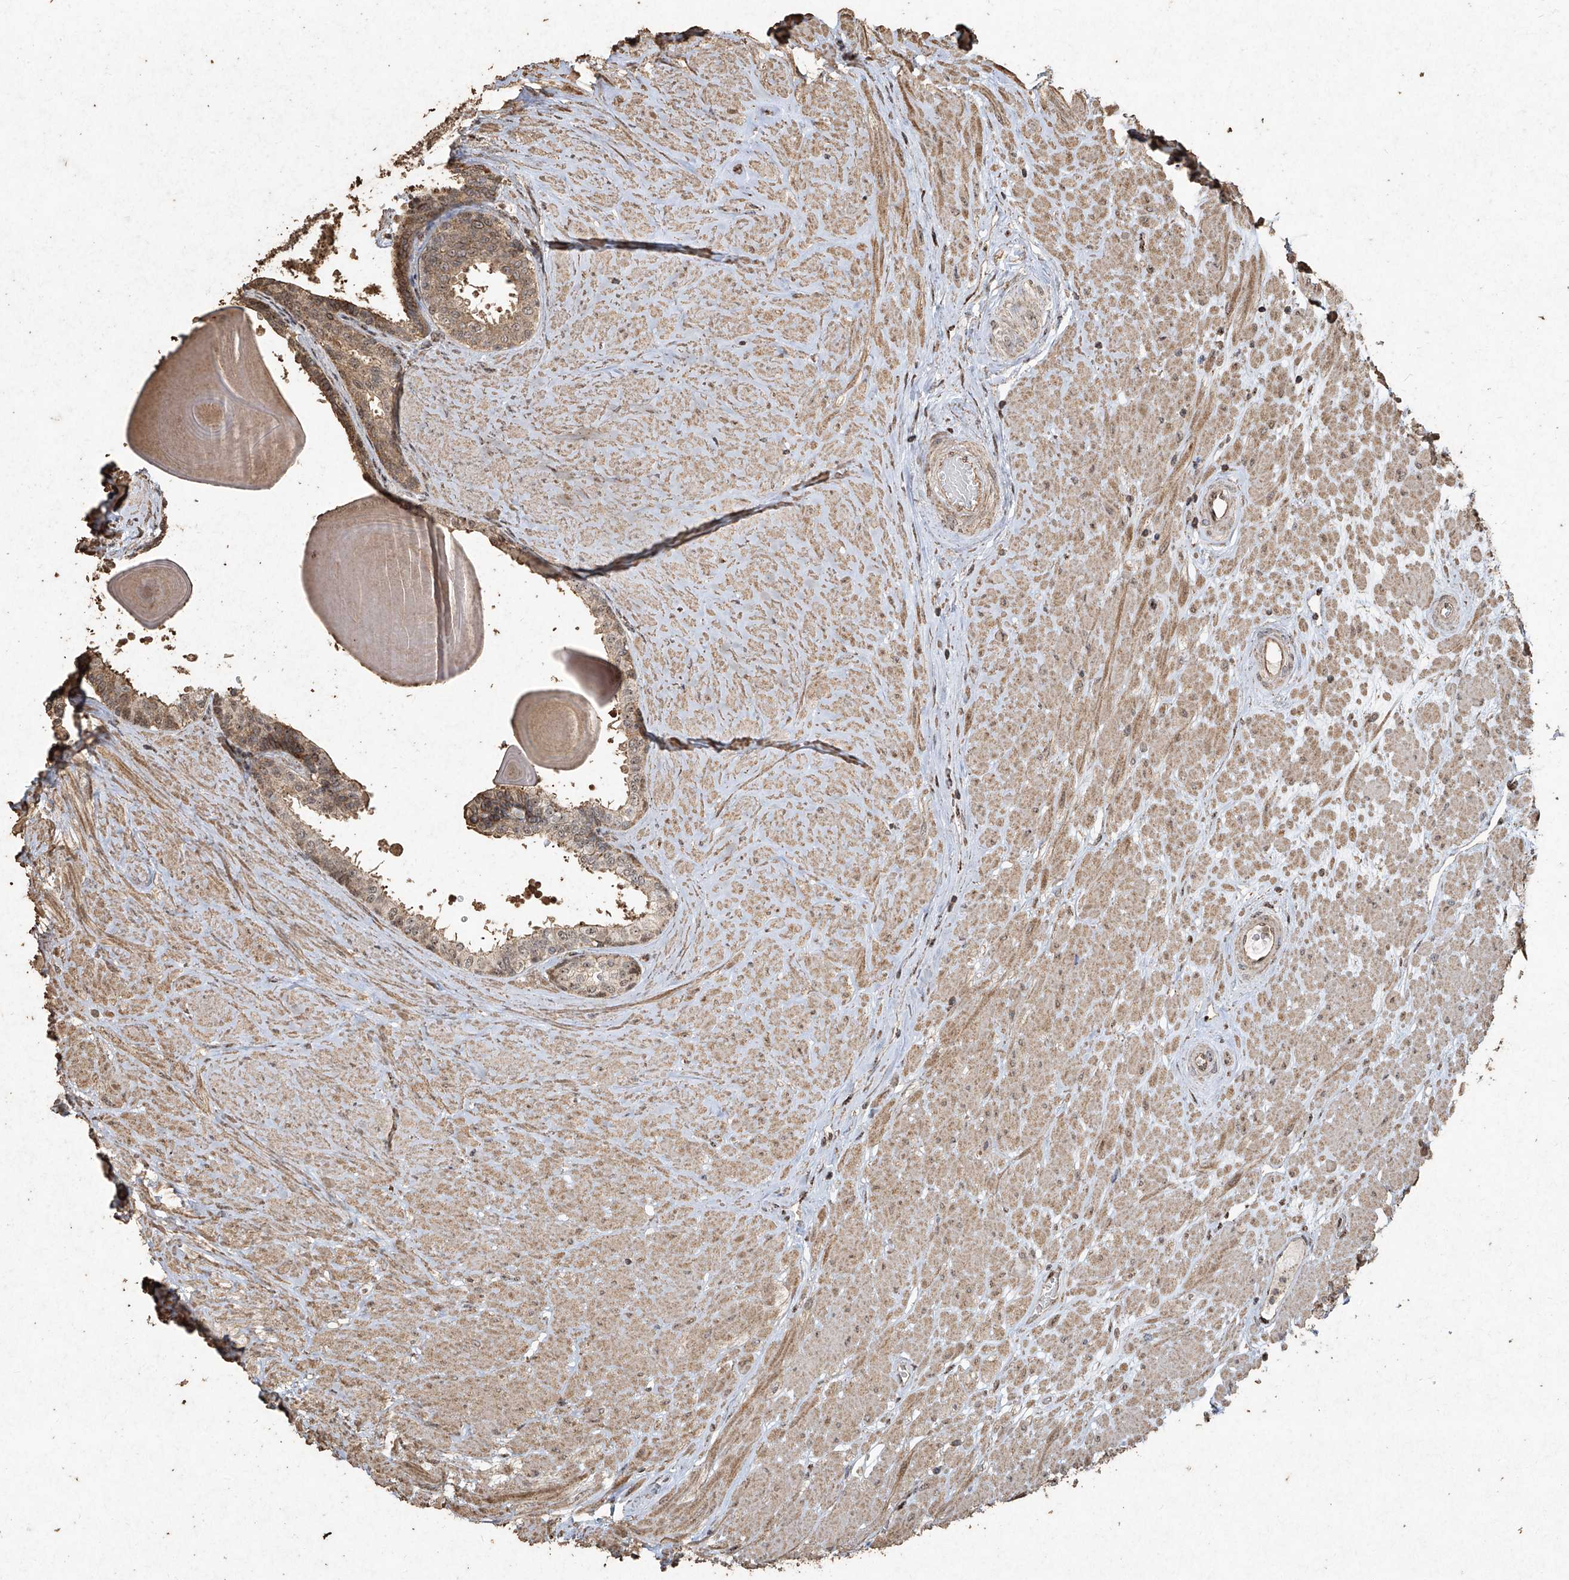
{"staining": {"intensity": "moderate", "quantity": "25%-75%", "location": "cytoplasmic/membranous"}, "tissue": "prostate", "cell_type": "Glandular cells", "image_type": "normal", "snomed": [{"axis": "morphology", "description": "Normal tissue, NOS"}, {"axis": "topography", "description": "Prostate"}], "caption": "An image of prostate stained for a protein exhibits moderate cytoplasmic/membranous brown staining in glandular cells. (Brightfield microscopy of DAB IHC at high magnification).", "gene": "ERBB3", "patient": {"sex": "male", "age": 48}}